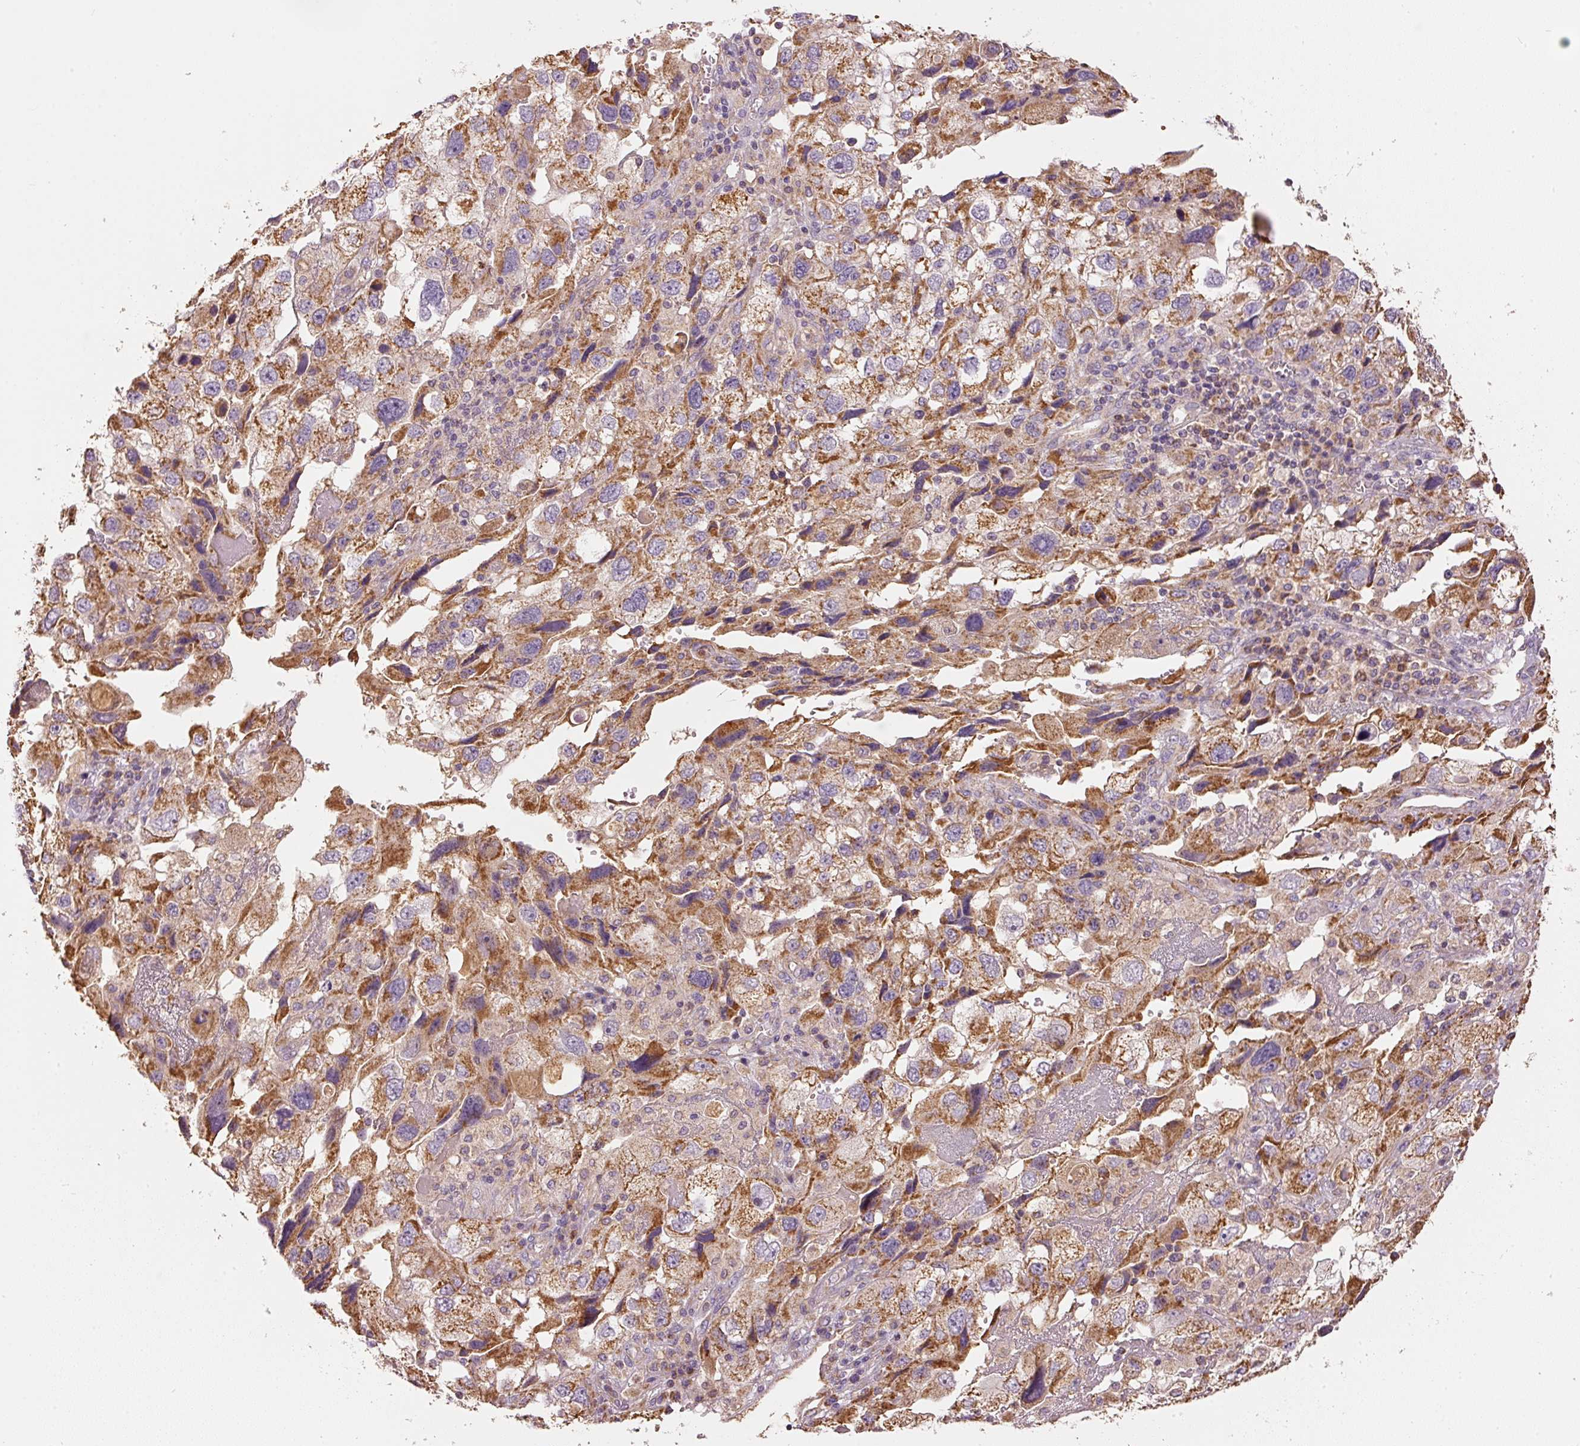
{"staining": {"intensity": "moderate", "quantity": ">75%", "location": "cytoplasmic/membranous"}, "tissue": "endometrial cancer", "cell_type": "Tumor cells", "image_type": "cancer", "snomed": [{"axis": "morphology", "description": "Adenocarcinoma, NOS"}, {"axis": "topography", "description": "Endometrium"}], "caption": "A photomicrograph of endometrial adenocarcinoma stained for a protein reveals moderate cytoplasmic/membranous brown staining in tumor cells. (DAB IHC, brown staining for protein, blue staining for nuclei).", "gene": "PSENEN", "patient": {"sex": "female", "age": 49}}